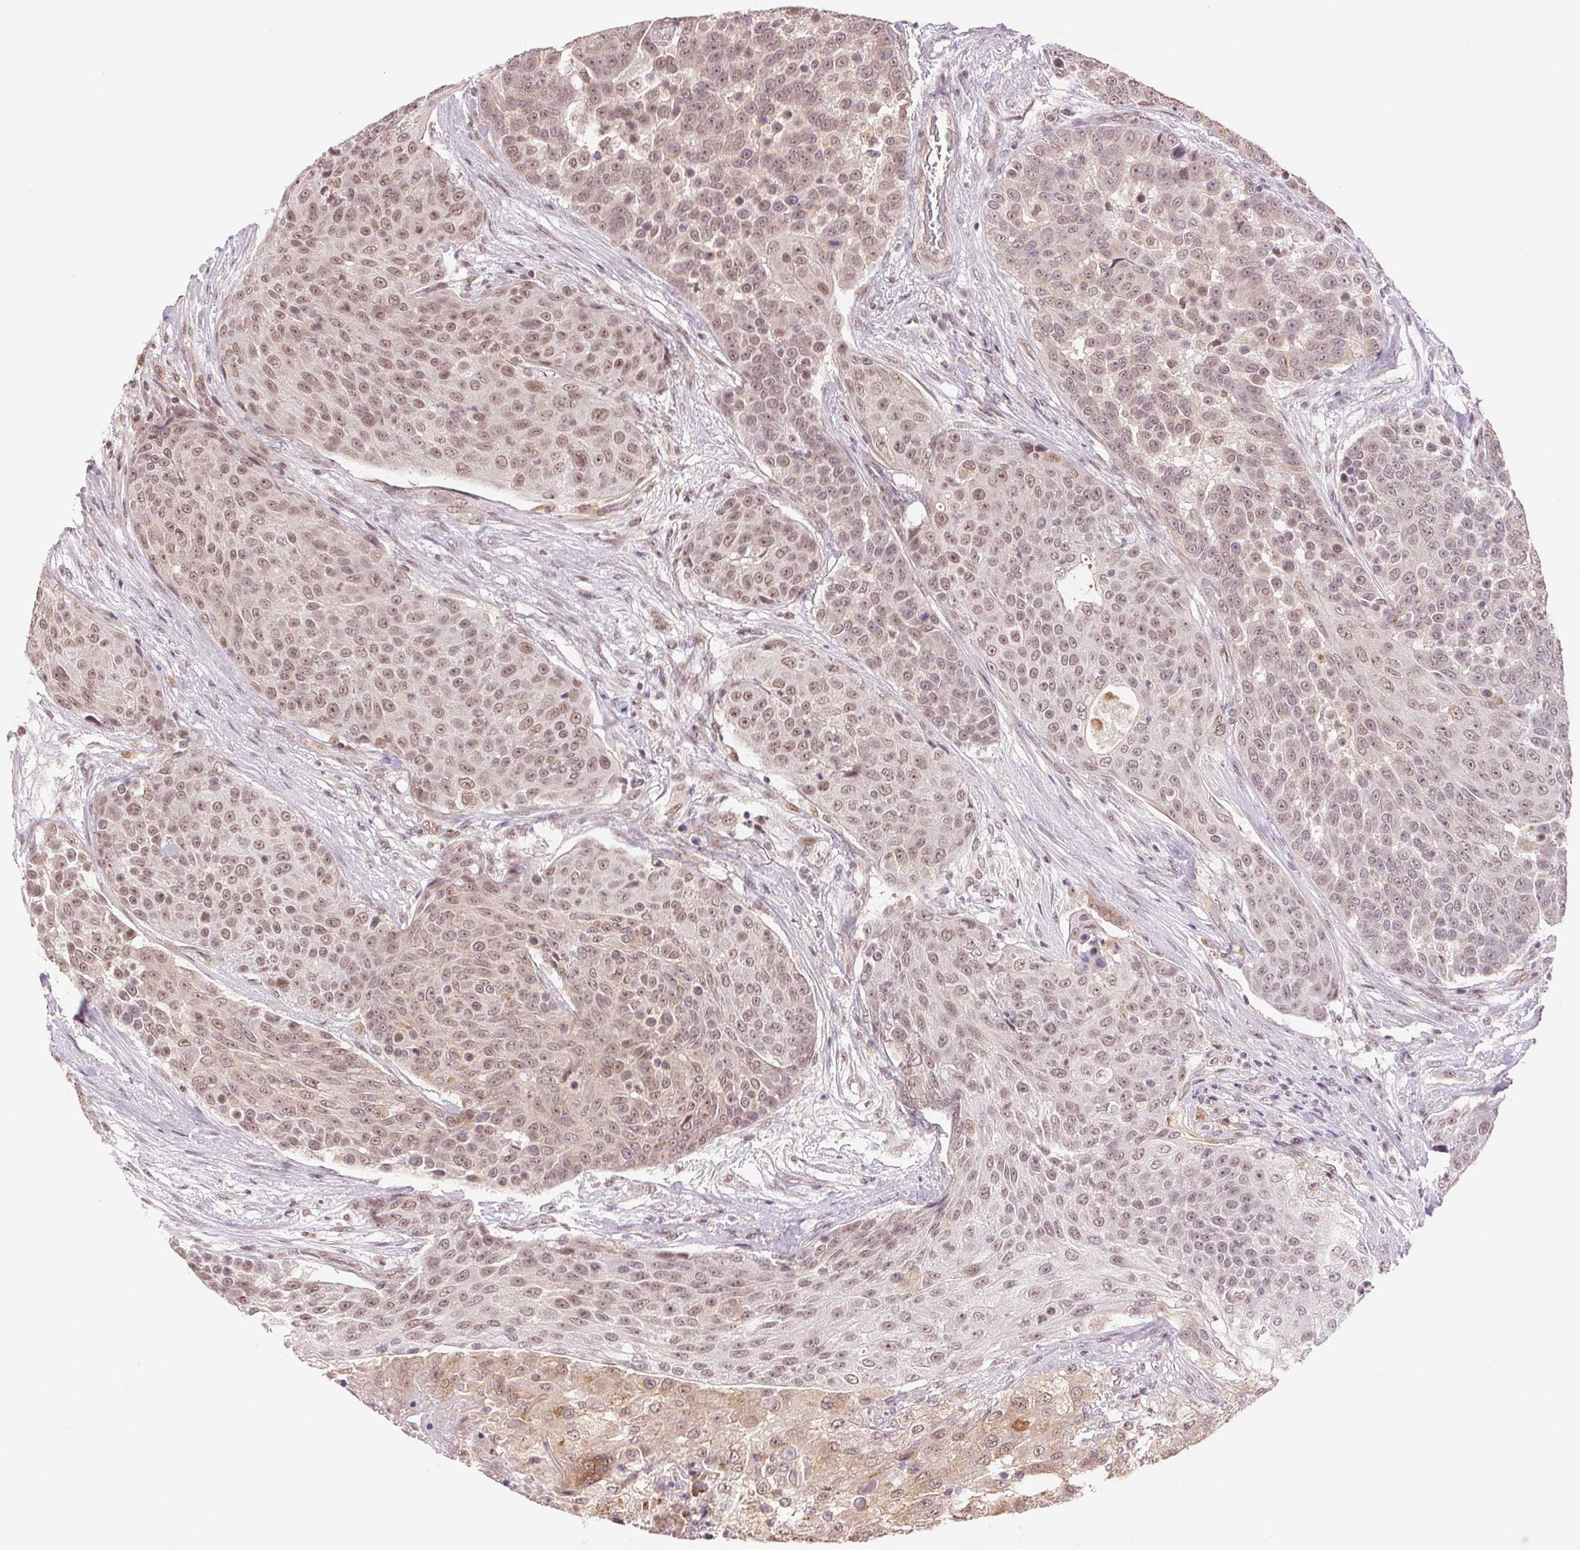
{"staining": {"intensity": "weak", "quantity": "25%-75%", "location": "nuclear"}, "tissue": "urothelial cancer", "cell_type": "Tumor cells", "image_type": "cancer", "snomed": [{"axis": "morphology", "description": "Urothelial carcinoma, High grade"}, {"axis": "topography", "description": "Urinary bladder"}], "caption": "A photomicrograph of human urothelial cancer stained for a protein shows weak nuclear brown staining in tumor cells. (IHC, brightfield microscopy, high magnification).", "gene": "GRHL3", "patient": {"sex": "female", "age": 63}}